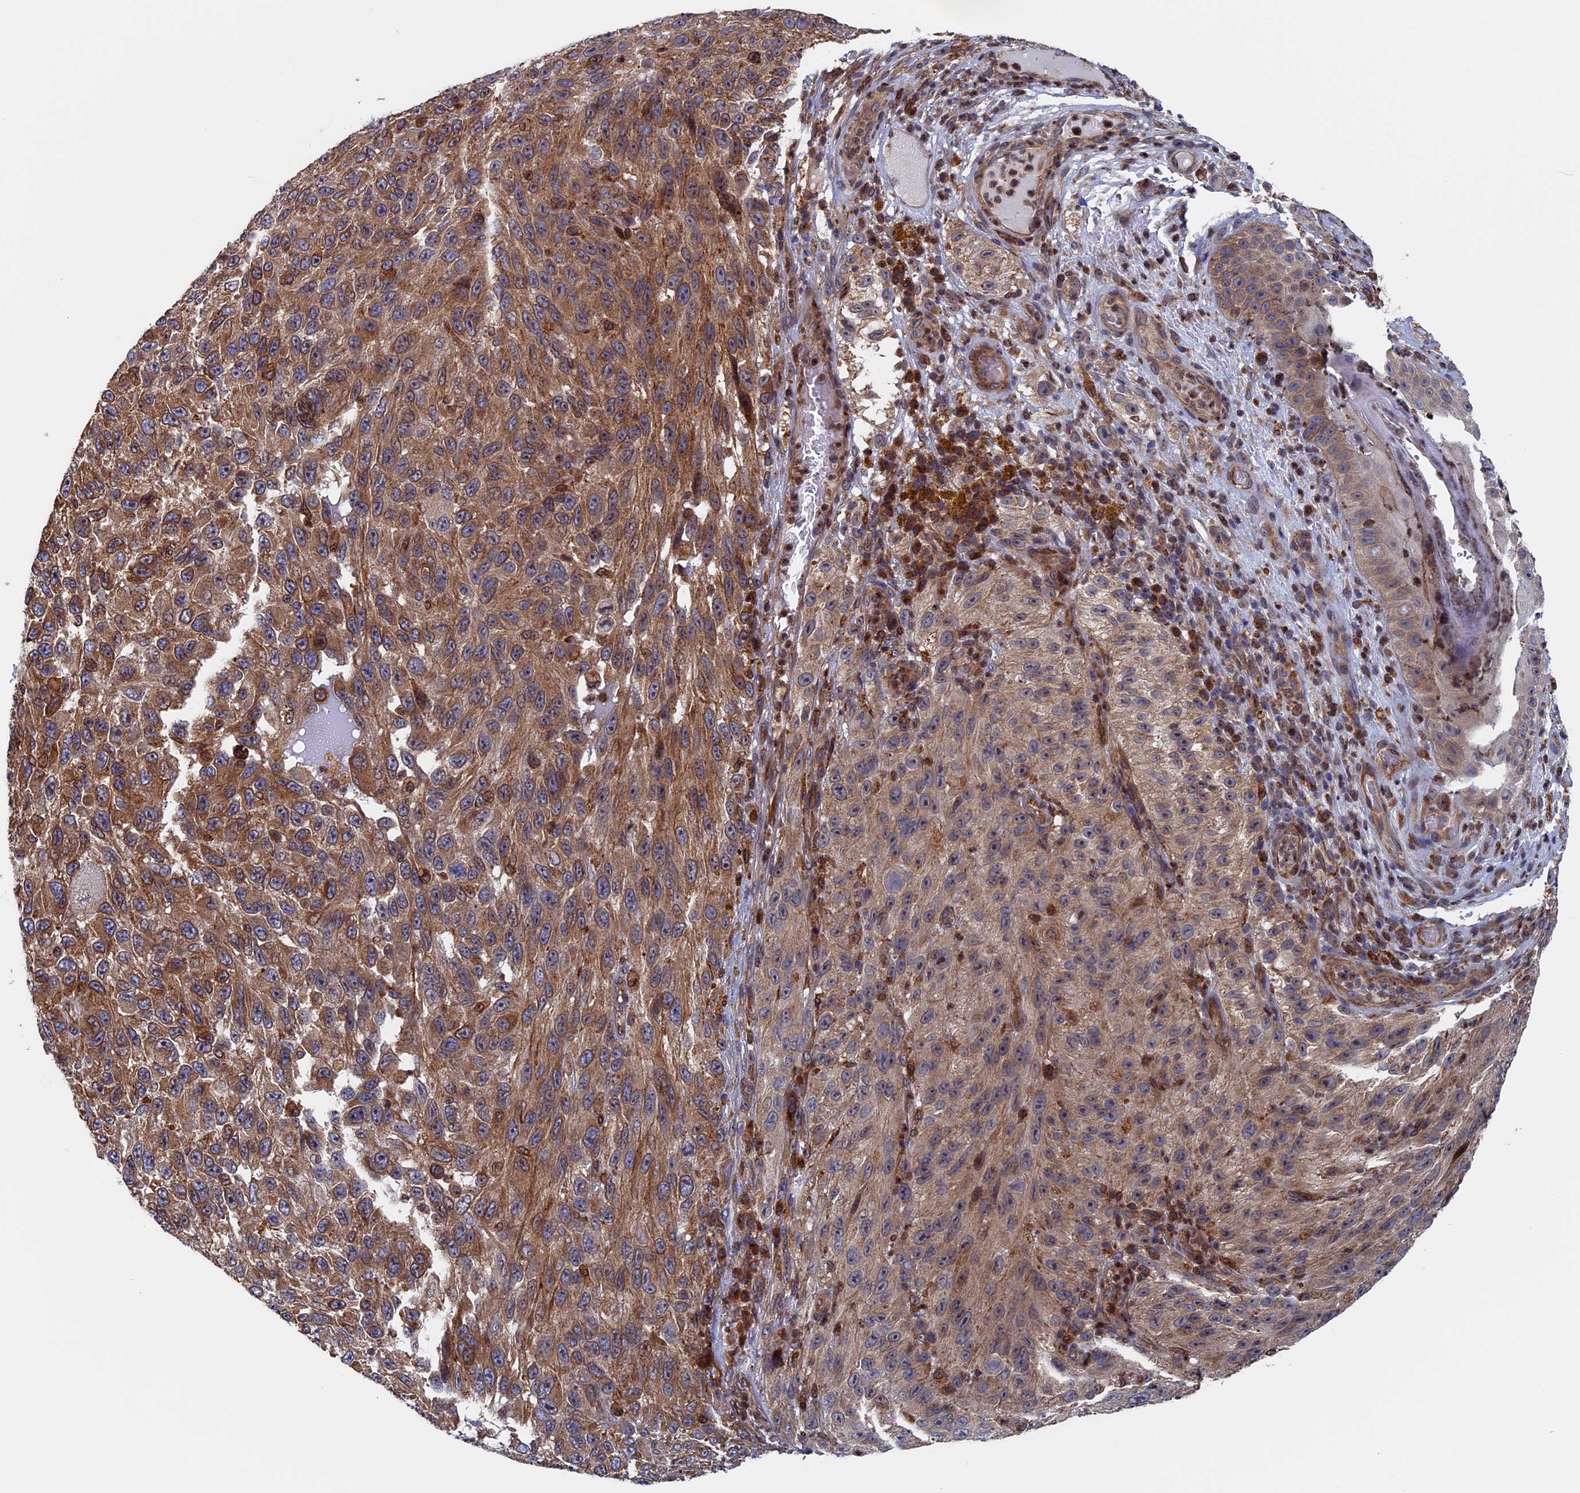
{"staining": {"intensity": "moderate", "quantity": ">75%", "location": "cytoplasmic/membranous"}, "tissue": "melanoma", "cell_type": "Tumor cells", "image_type": "cancer", "snomed": [{"axis": "morphology", "description": "Malignant melanoma, NOS"}, {"axis": "topography", "description": "Skin"}], "caption": "Malignant melanoma was stained to show a protein in brown. There is medium levels of moderate cytoplasmic/membranous staining in about >75% of tumor cells. (DAB = brown stain, brightfield microscopy at high magnification).", "gene": "RPUSD1", "patient": {"sex": "female", "age": 96}}